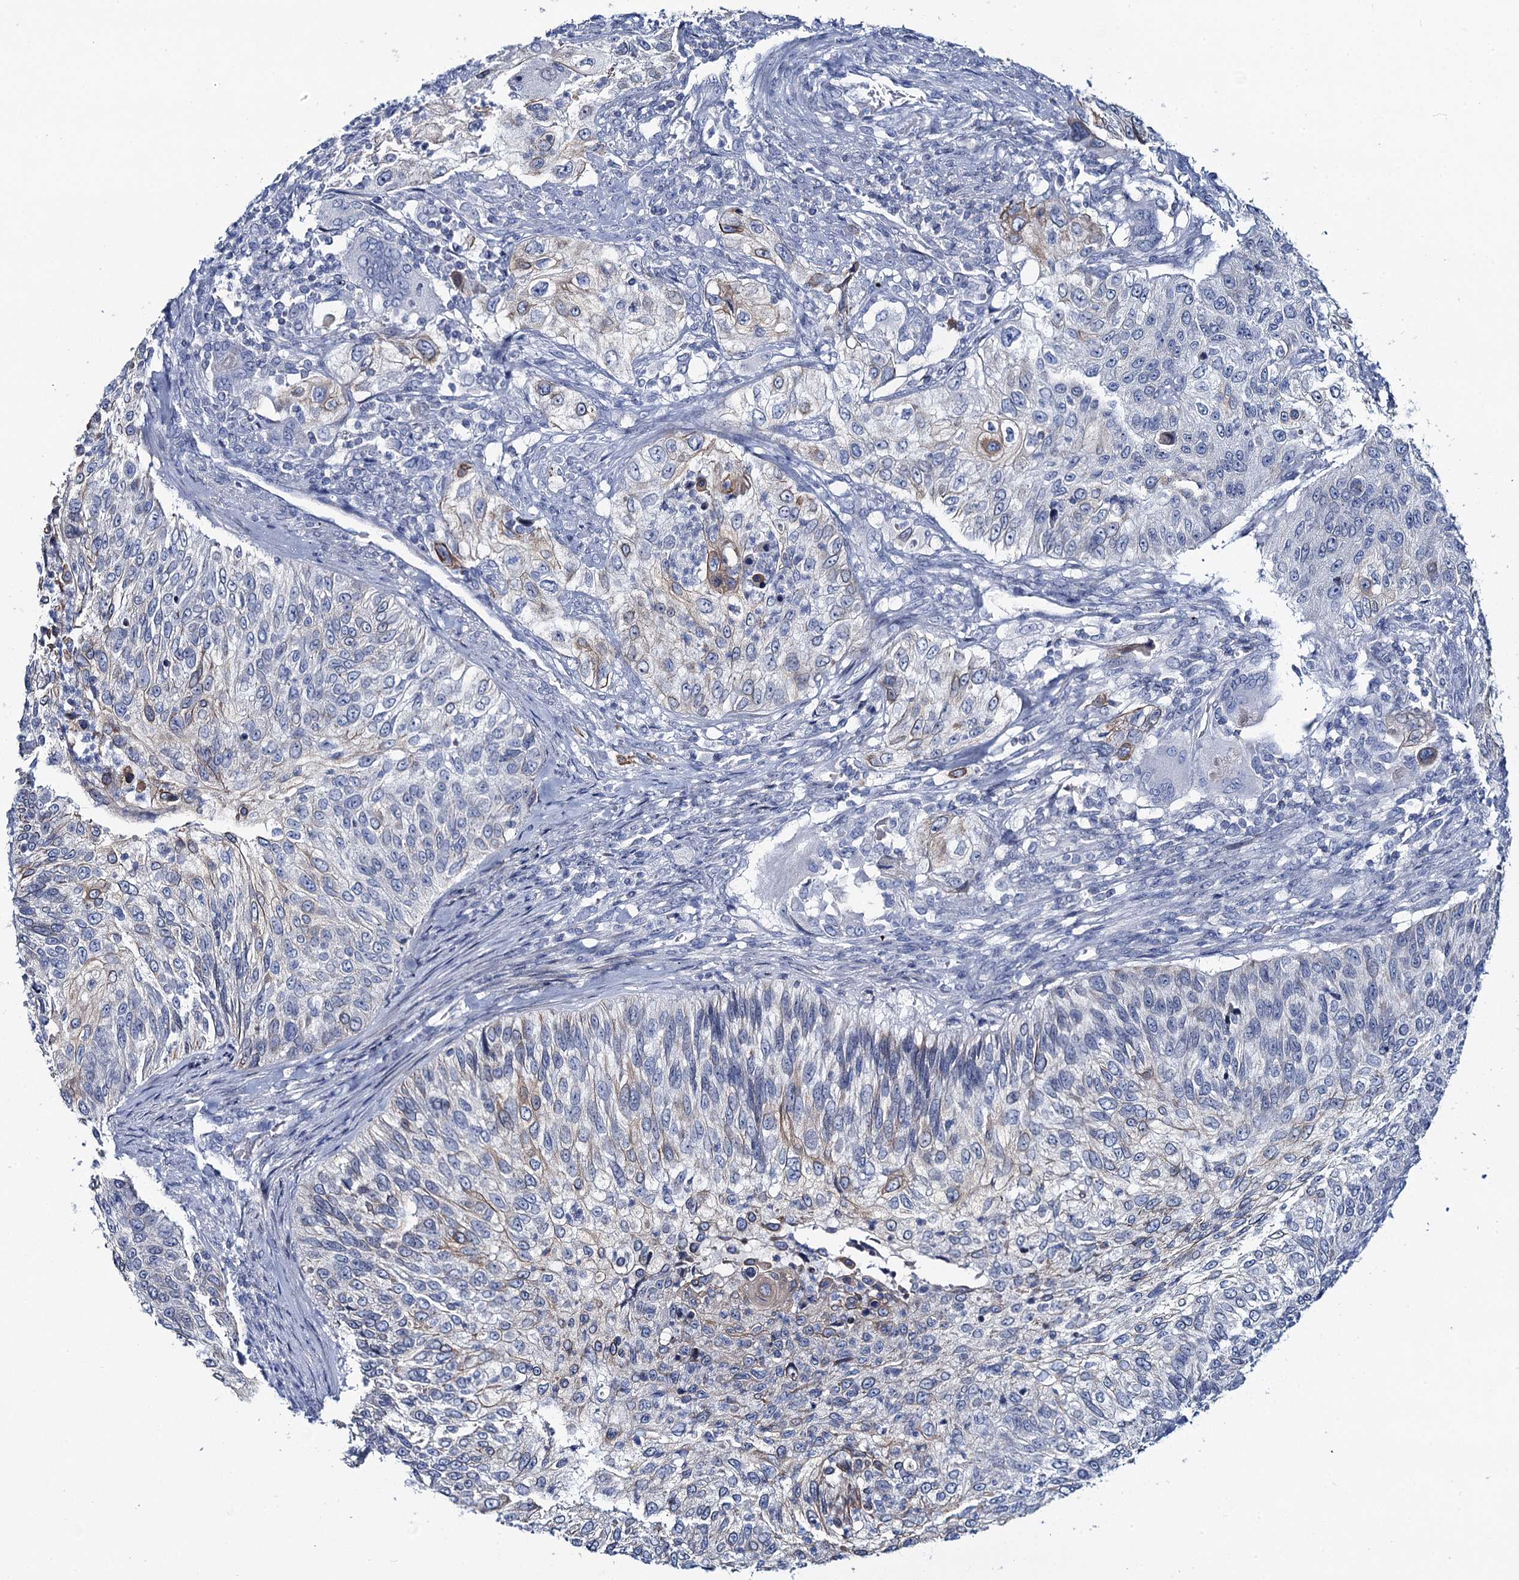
{"staining": {"intensity": "weak", "quantity": "<25%", "location": "cytoplasmic/membranous"}, "tissue": "urothelial cancer", "cell_type": "Tumor cells", "image_type": "cancer", "snomed": [{"axis": "morphology", "description": "Urothelial carcinoma, High grade"}, {"axis": "topography", "description": "Urinary bladder"}], "caption": "Urothelial carcinoma (high-grade) was stained to show a protein in brown. There is no significant staining in tumor cells.", "gene": "TOX3", "patient": {"sex": "female", "age": 60}}